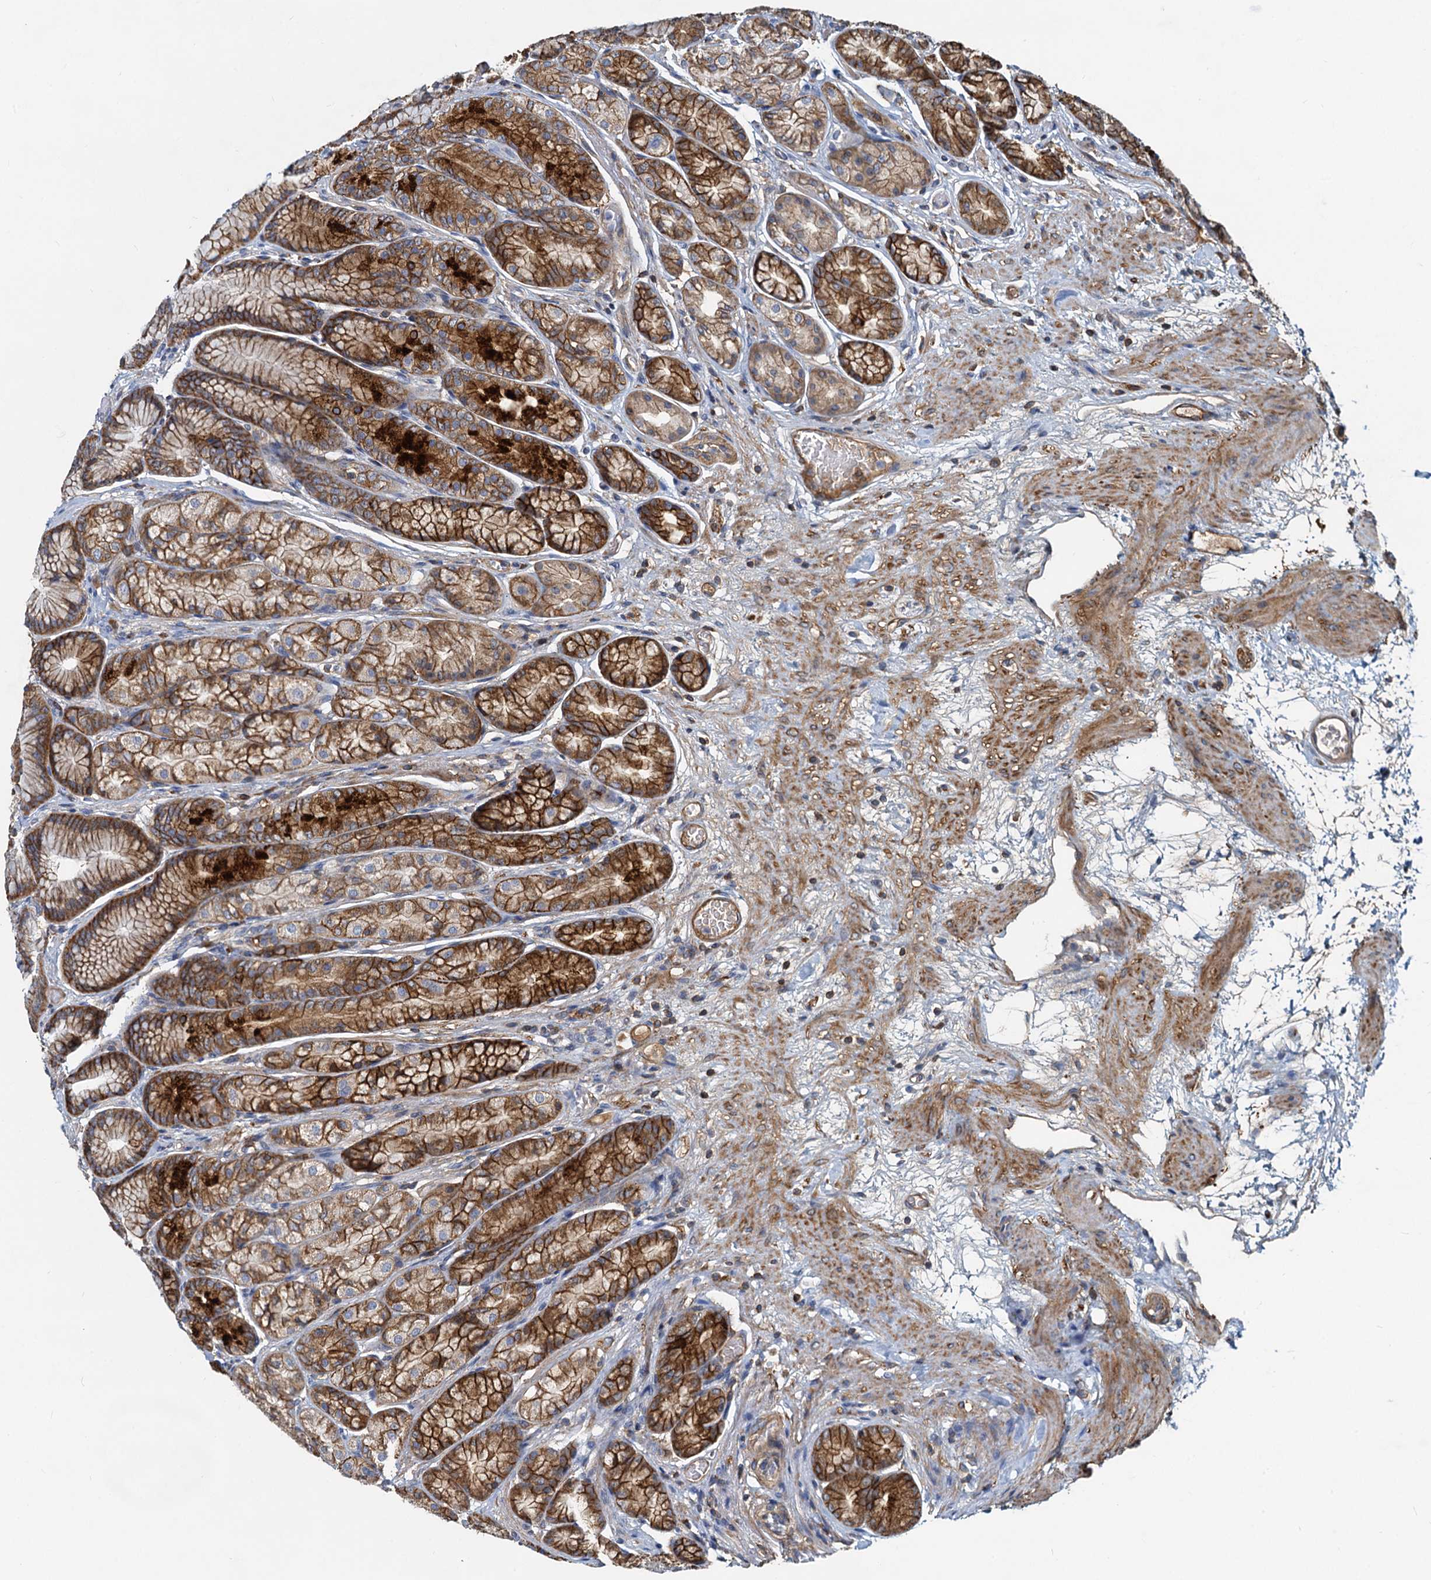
{"staining": {"intensity": "strong", "quantity": ">75%", "location": "cytoplasmic/membranous"}, "tissue": "stomach", "cell_type": "Glandular cells", "image_type": "normal", "snomed": [{"axis": "morphology", "description": "Normal tissue, NOS"}, {"axis": "morphology", "description": "Adenocarcinoma, NOS"}, {"axis": "morphology", "description": "Adenocarcinoma, High grade"}, {"axis": "topography", "description": "Stomach, upper"}, {"axis": "topography", "description": "Stomach"}], "caption": "Brown immunohistochemical staining in normal stomach displays strong cytoplasmic/membranous positivity in about >75% of glandular cells.", "gene": "LNX2", "patient": {"sex": "female", "age": 65}}